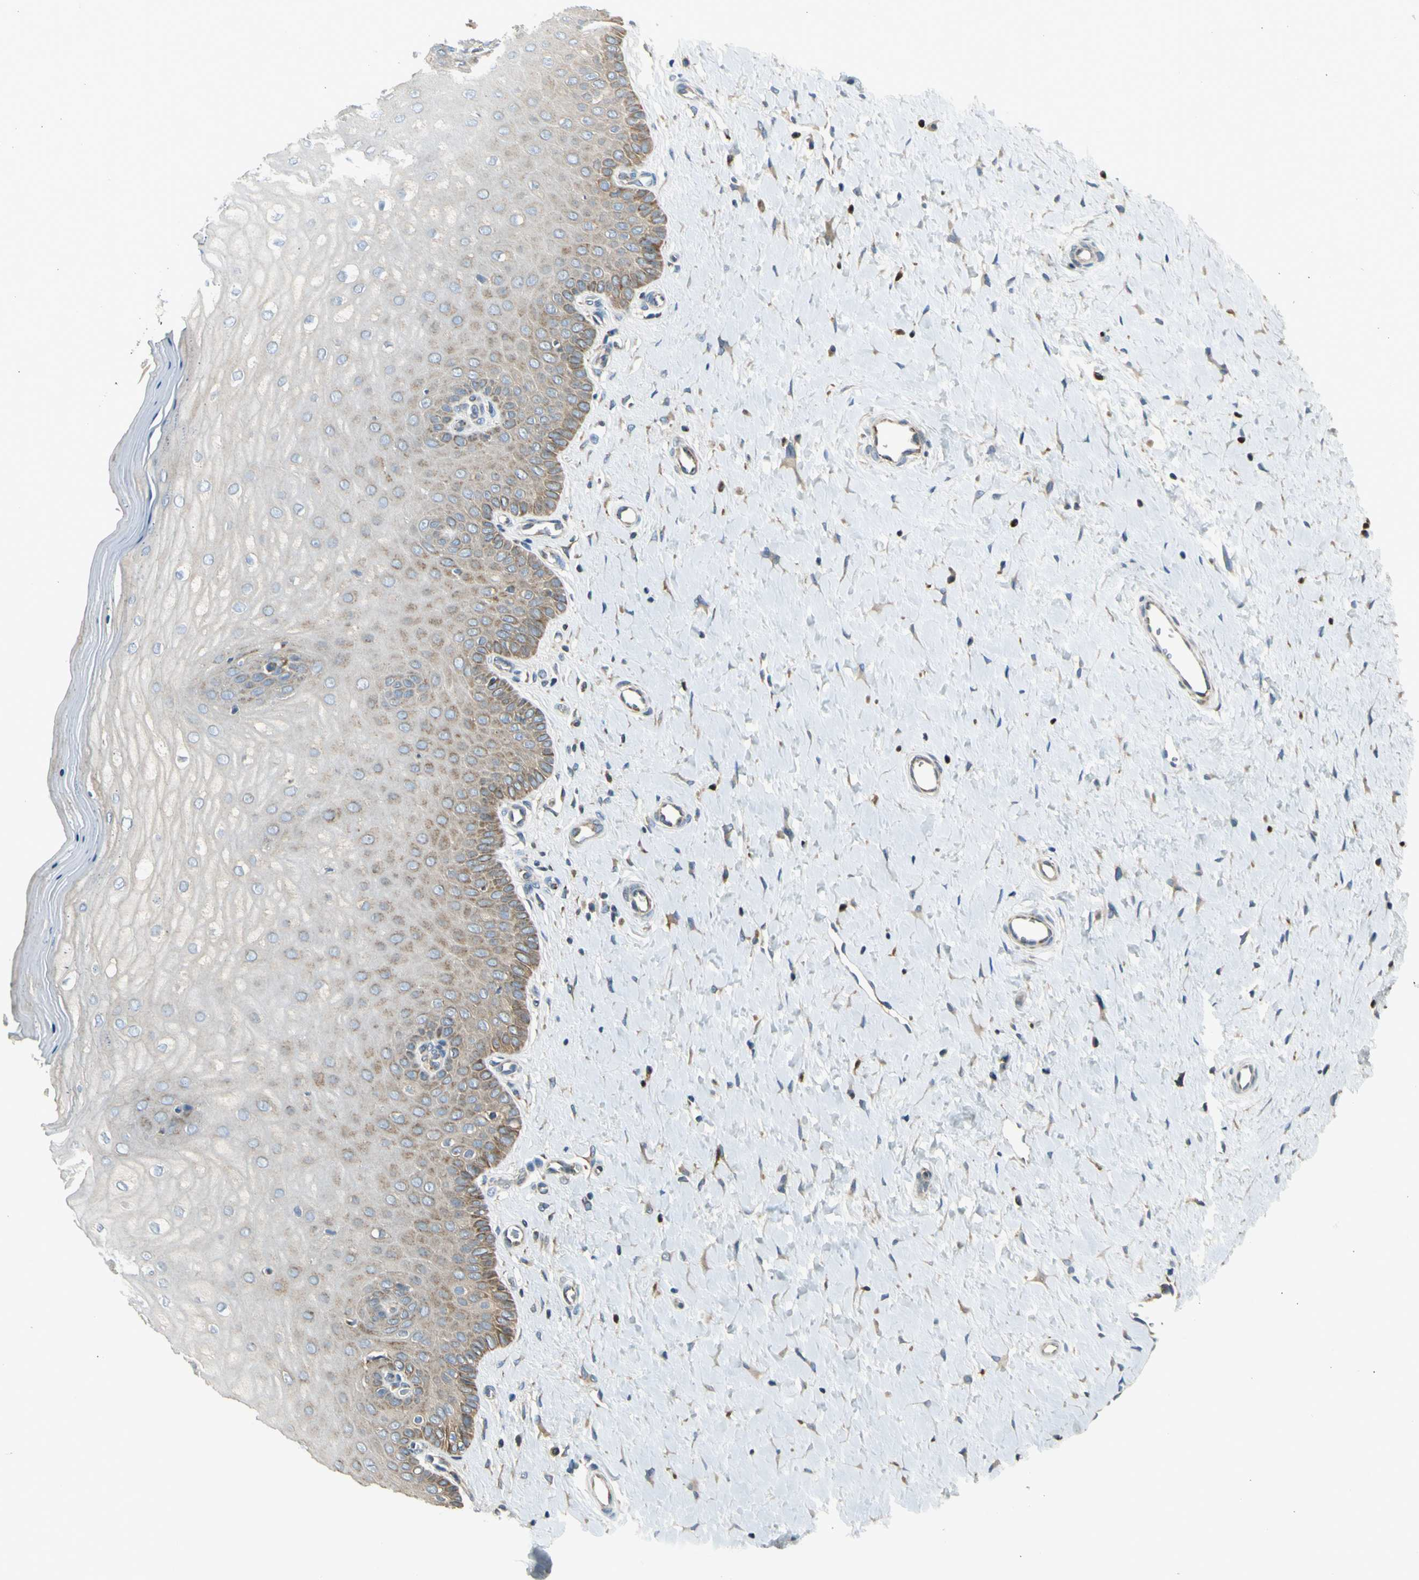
{"staining": {"intensity": "weak", "quantity": ">75%", "location": "cytoplasmic/membranous"}, "tissue": "cervix", "cell_type": "Glandular cells", "image_type": "normal", "snomed": [{"axis": "morphology", "description": "Normal tissue, NOS"}, {"axis": "topography", "description": "Cervix"}], "caption": "The micrograph demonstrates staining of normal cervix, revealing weak cytoplasmic/membranous protein expression (brown color) within glandular cells.", "gene": "NPHP3", "patient": {"sex": "female", "age": 55}}